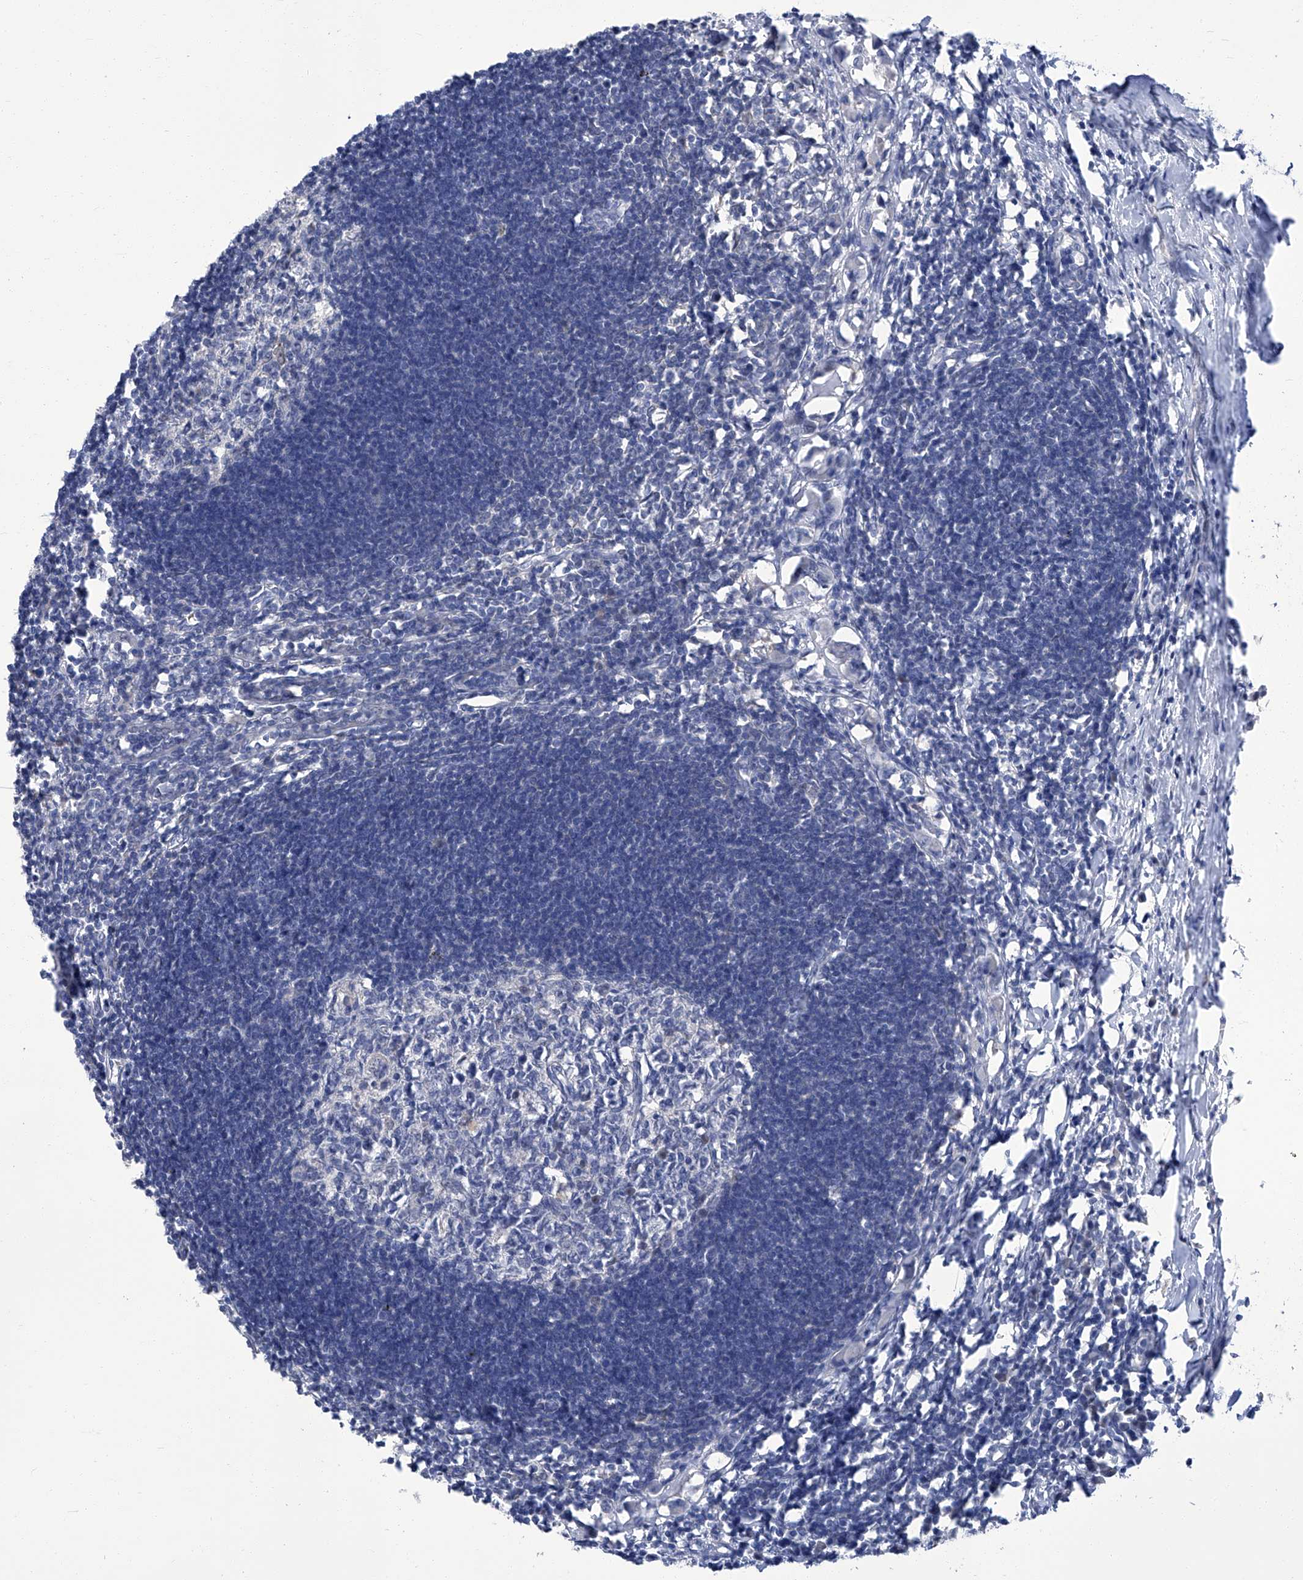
{"staining": {"intensity": "negative", "quantity": "none", "location": "none"}, "tissue": "lymph node", "cell_type": "Germinal center cells", "image_type": "normal", "snomed": [{"axis": "morphology", "description": "Normal tissue, NOS"}, {"axis": "morphology", "description": "Malignant melanoma, Metastatic site"}, {"axis": "topography", "description": "Lymph node"}], "caption": "Lymph node was stained to show a protein in brown. There is no significant positivity in germinal center cells. Nuclei are stained in blue.", "gene": "PARD3", "patient": {"sex": "male", "age": 41}}